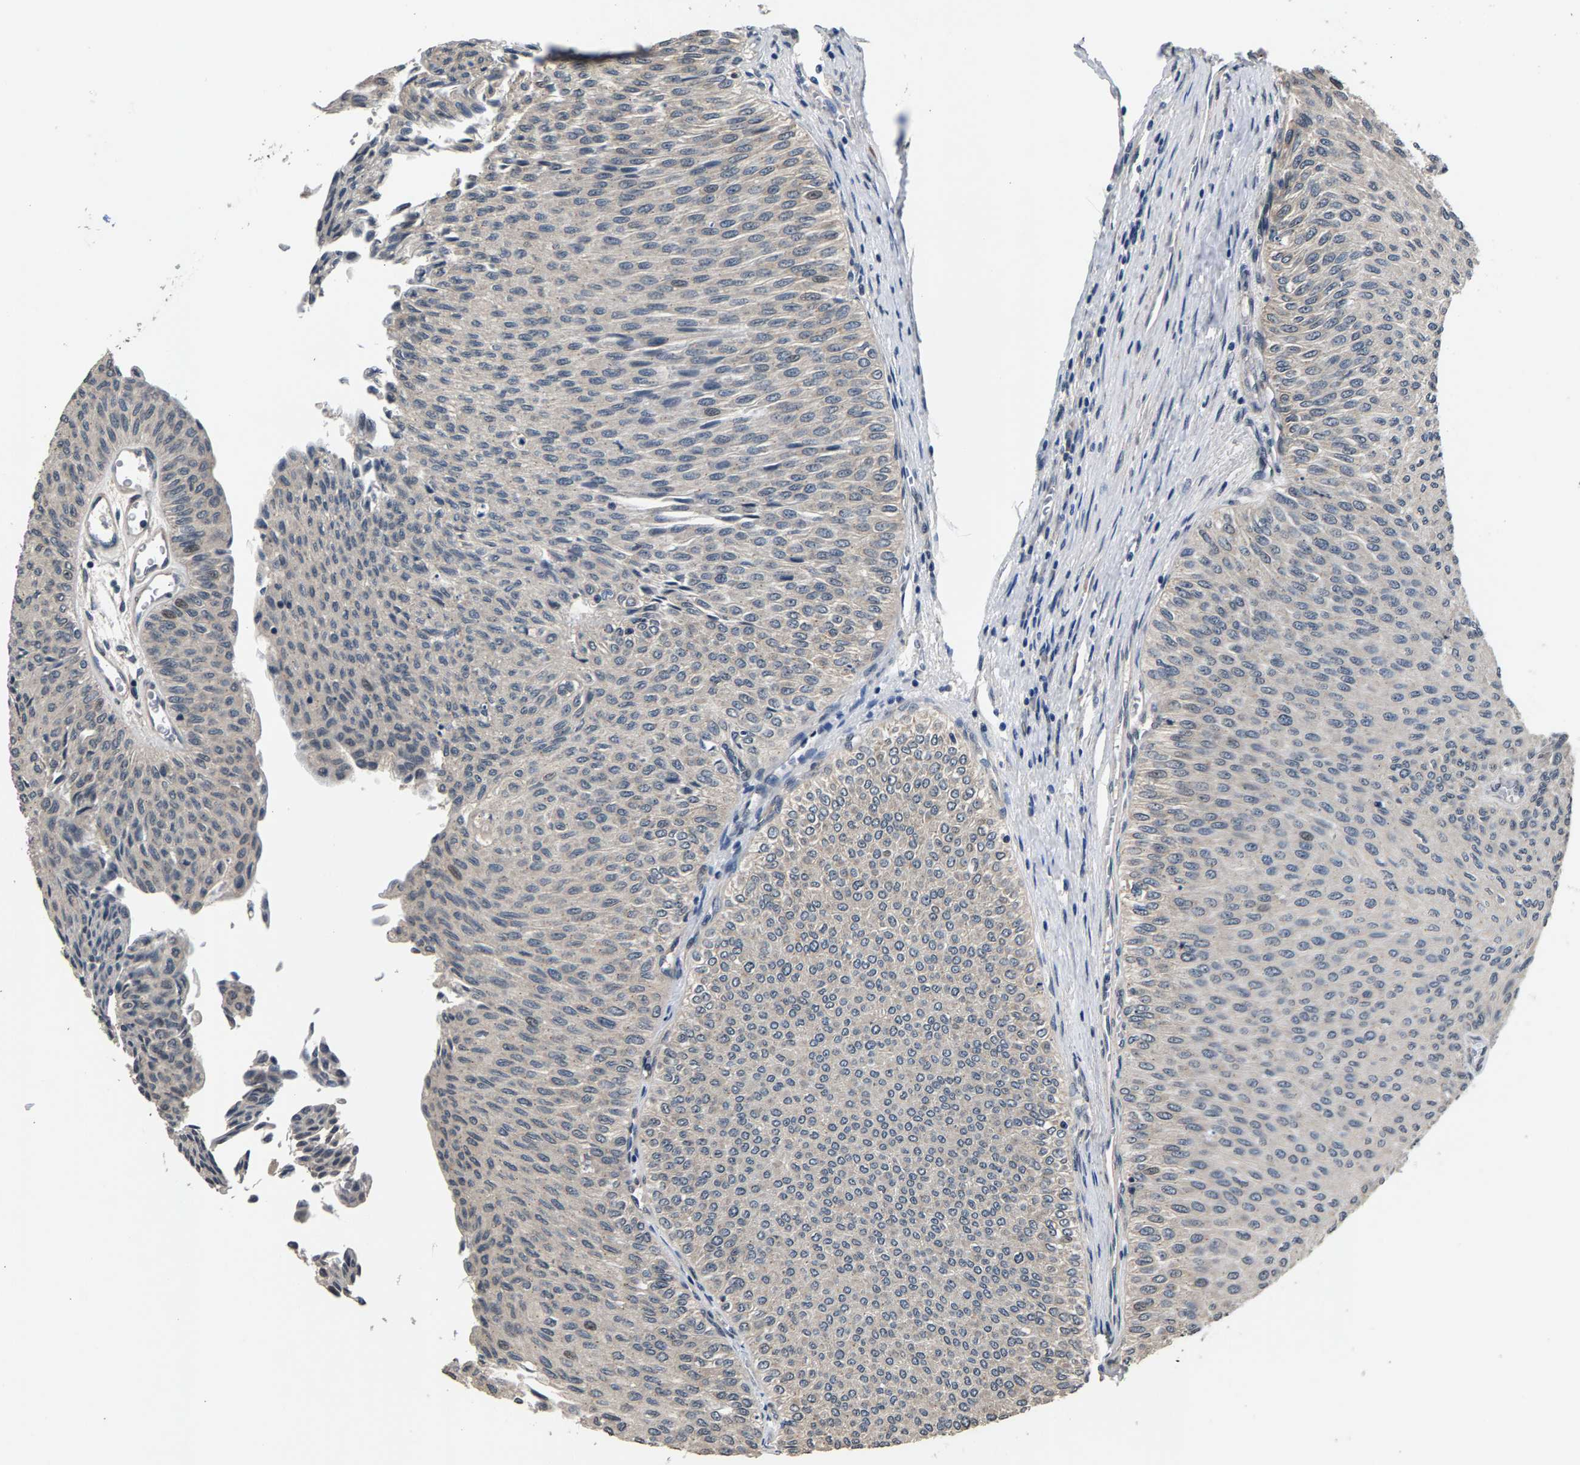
{"staining": {"intensity": "weak", "quantity": "<25%", "location": "nuclear"}, "tissue": "urothelial cancer", "cell_type": "Tumor cells", "image_type": "cancer", "snomed": [{"axis": "morphology", "description": "Urothelial carcinoma, Low grade"}, {"axis": "topography", "description": "Urinary bladder"}], "caption": "The histopathology image reveals no significant positivity in tumor cells of low-grade urothelial carcinoma.", "gene": "RBM33", "patient": {"sex": "male", "age": 78}}